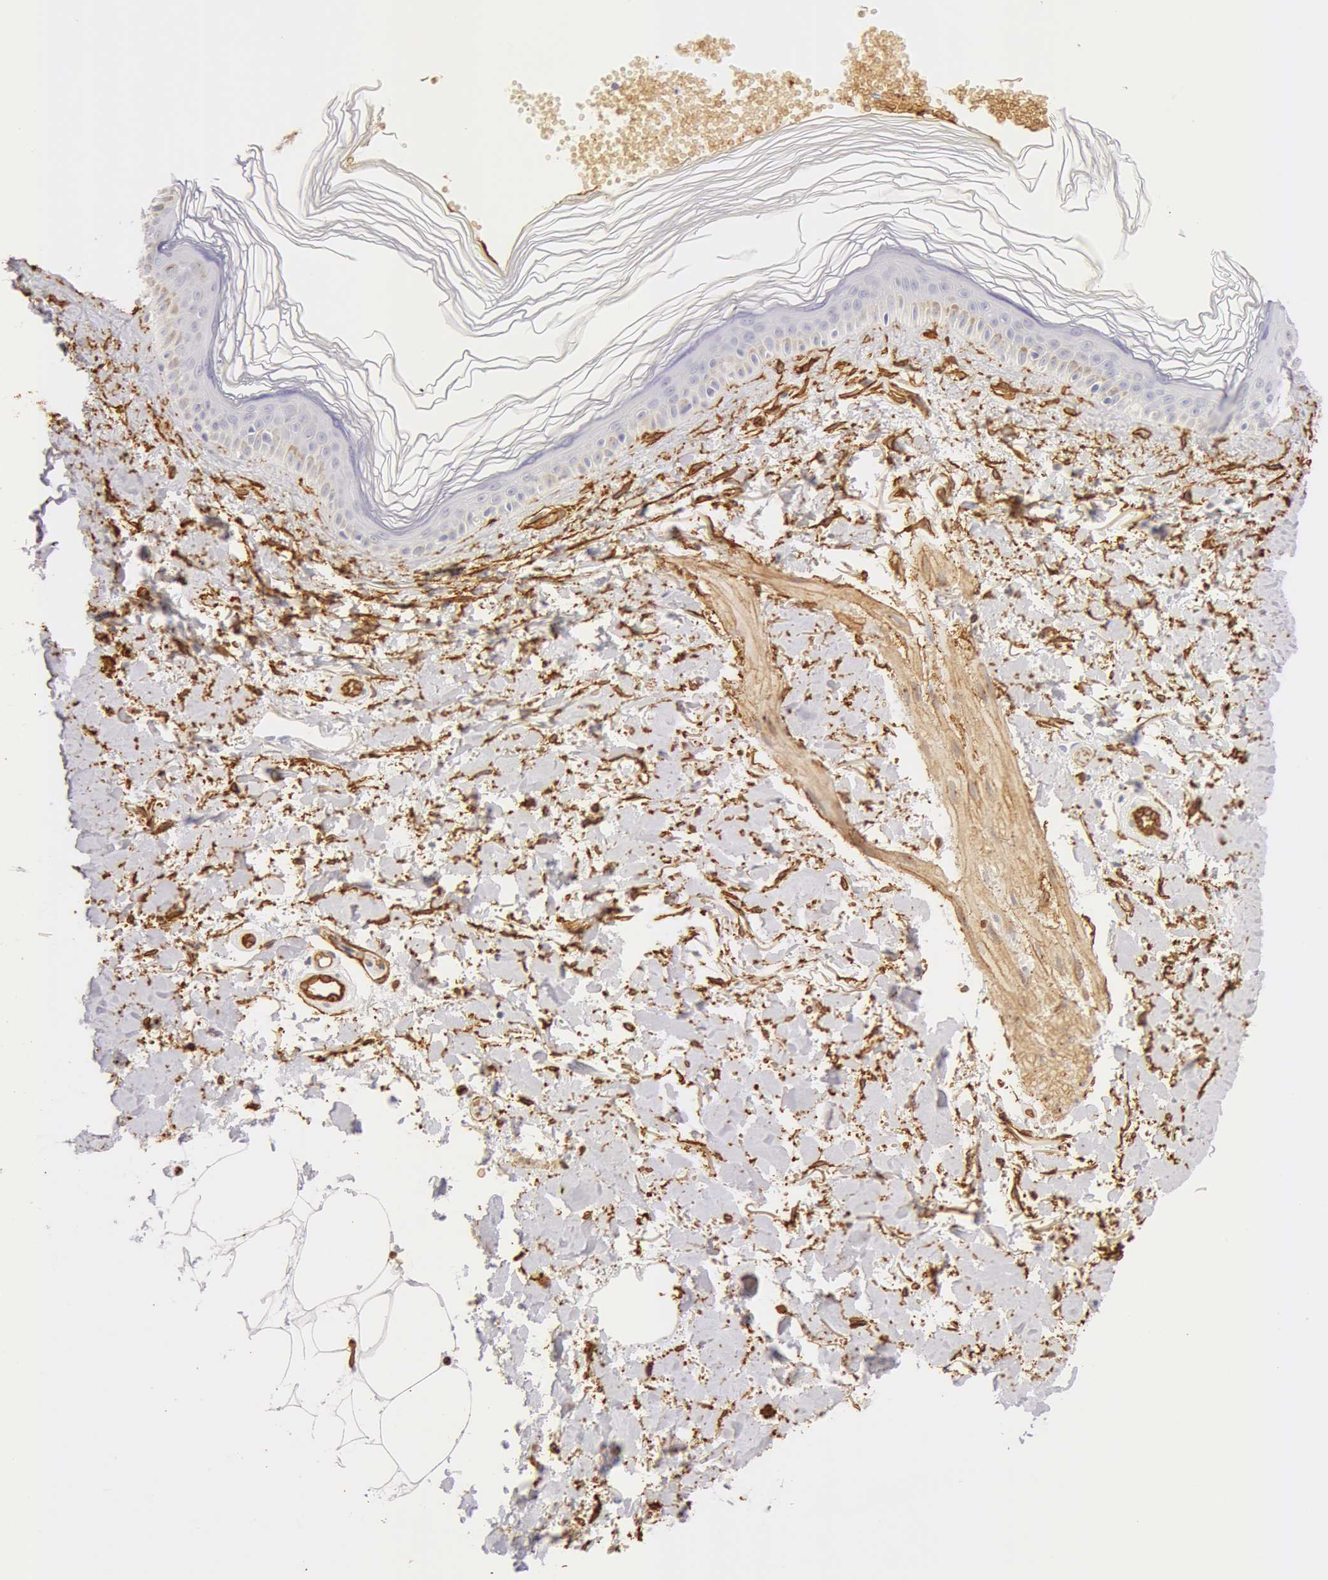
{"staining": {"intensity": "negative", "quantity": "none", "location": "none"}, "tissue": "melanoma", "cell_type": "Tumor cells", "image_type": "cancer", "snomed": [{"axis": "morphology", "description": "Malignant melanoma, NOS"}, {"axis": "topography", "description": "Skin"}], "caption": "A photomicrograph of human melanoma is negative for staining in tumor cells. (DAB immunohistochemistry, high magnification).", "gene": "AQP1", "patient": {"sex": "female", "age": 73}}